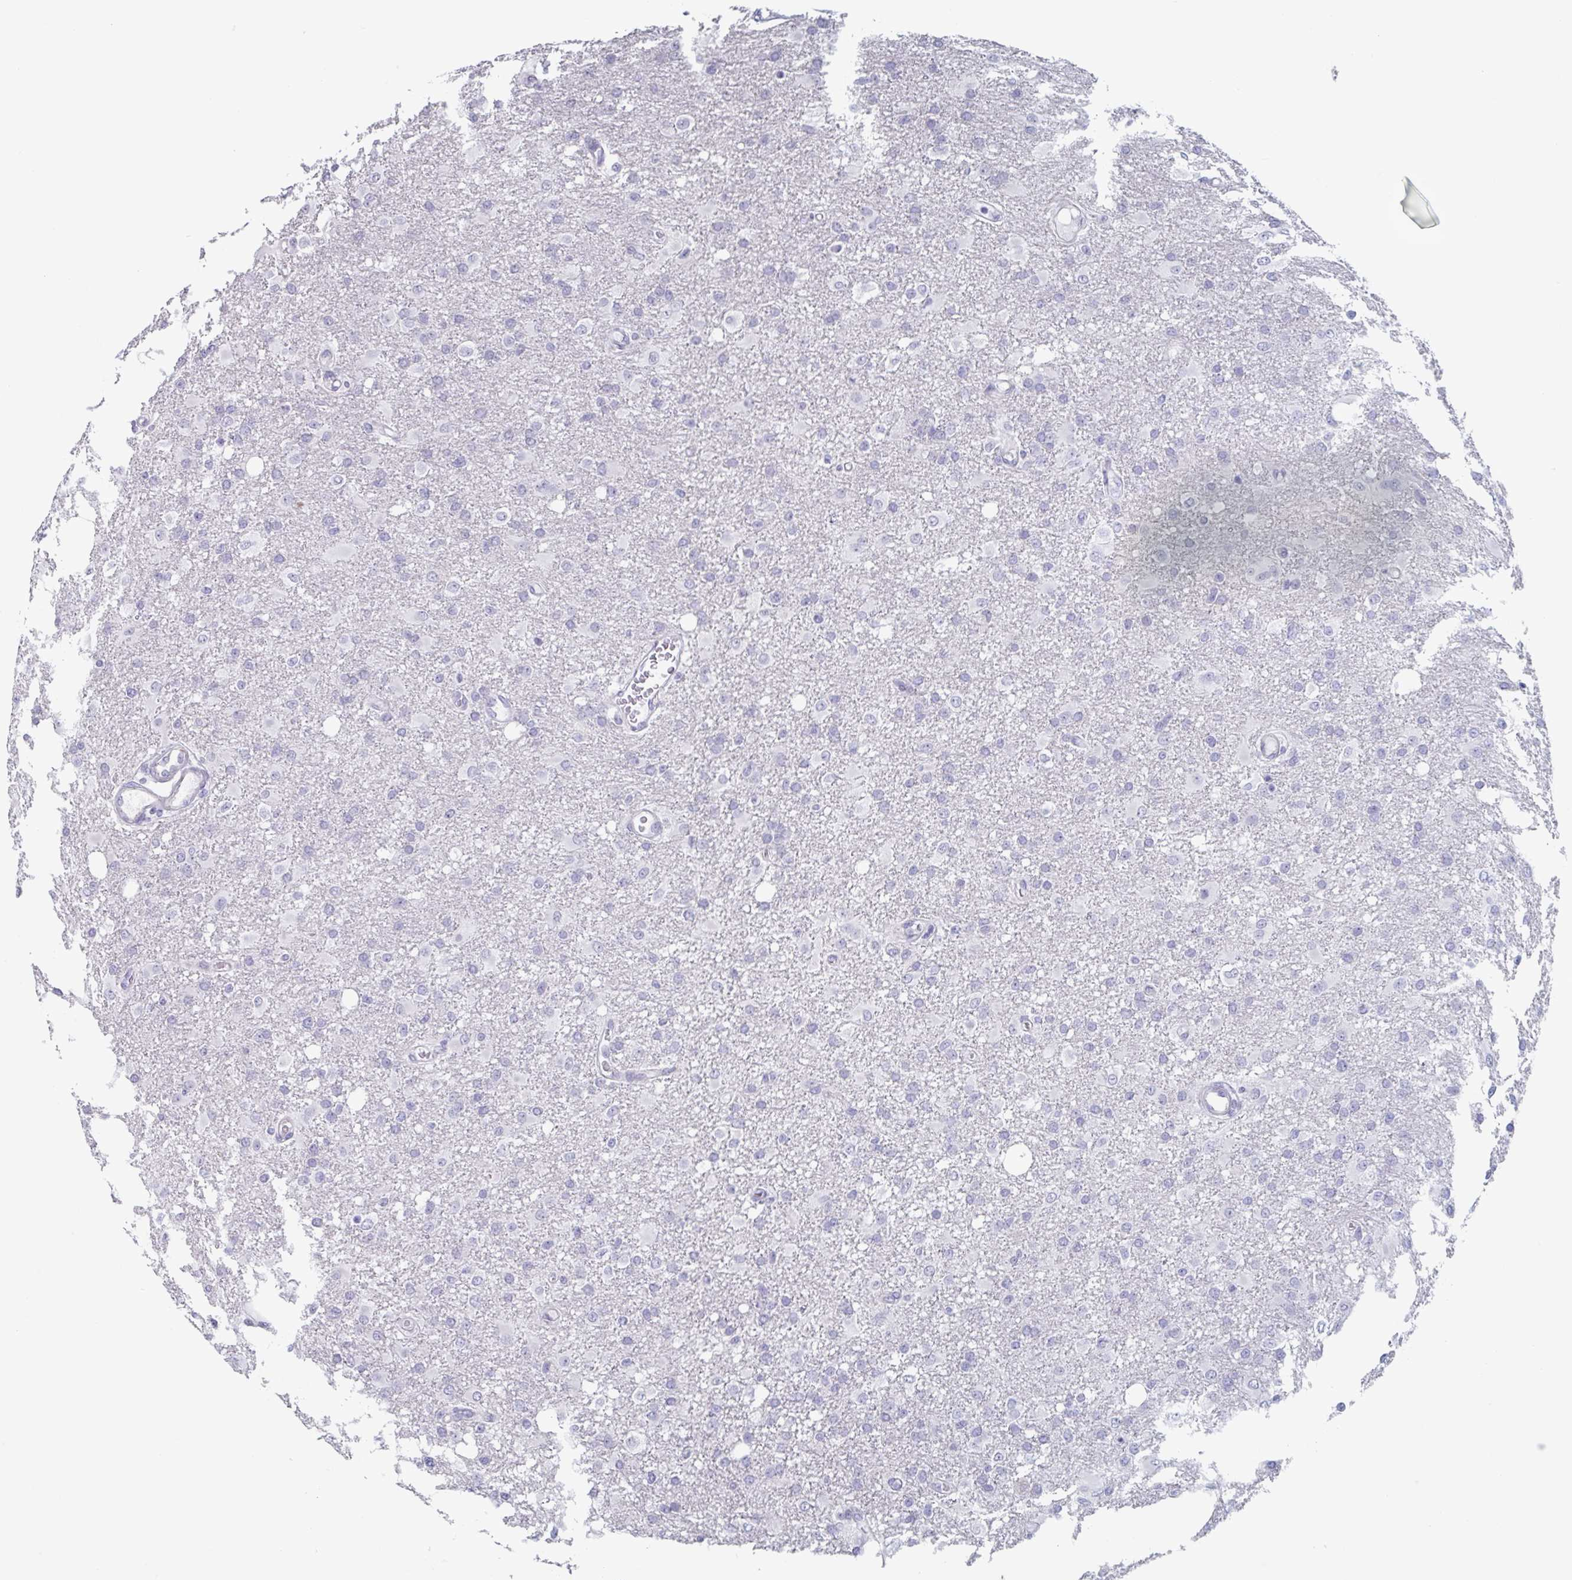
{"staining": {"intensity": "negative", "quantity": "none", "location": "none"}, "tissue": "glioma", "cell_type": "Tumor cells", "image_type": "cancer", "snomed": [{"axis": "morphology", "description": "Glioma, malignant, High grade"}, {"axis": "topography", "description": "Brain"}], "caption": "Immunohistochemistry micrograph of human high-grade glioma (malignant) stained for a protein (brown), which shows no expression in tumor cells.", "gene": "FOXA1", "patient": {"sex": "male", "age": 53}}